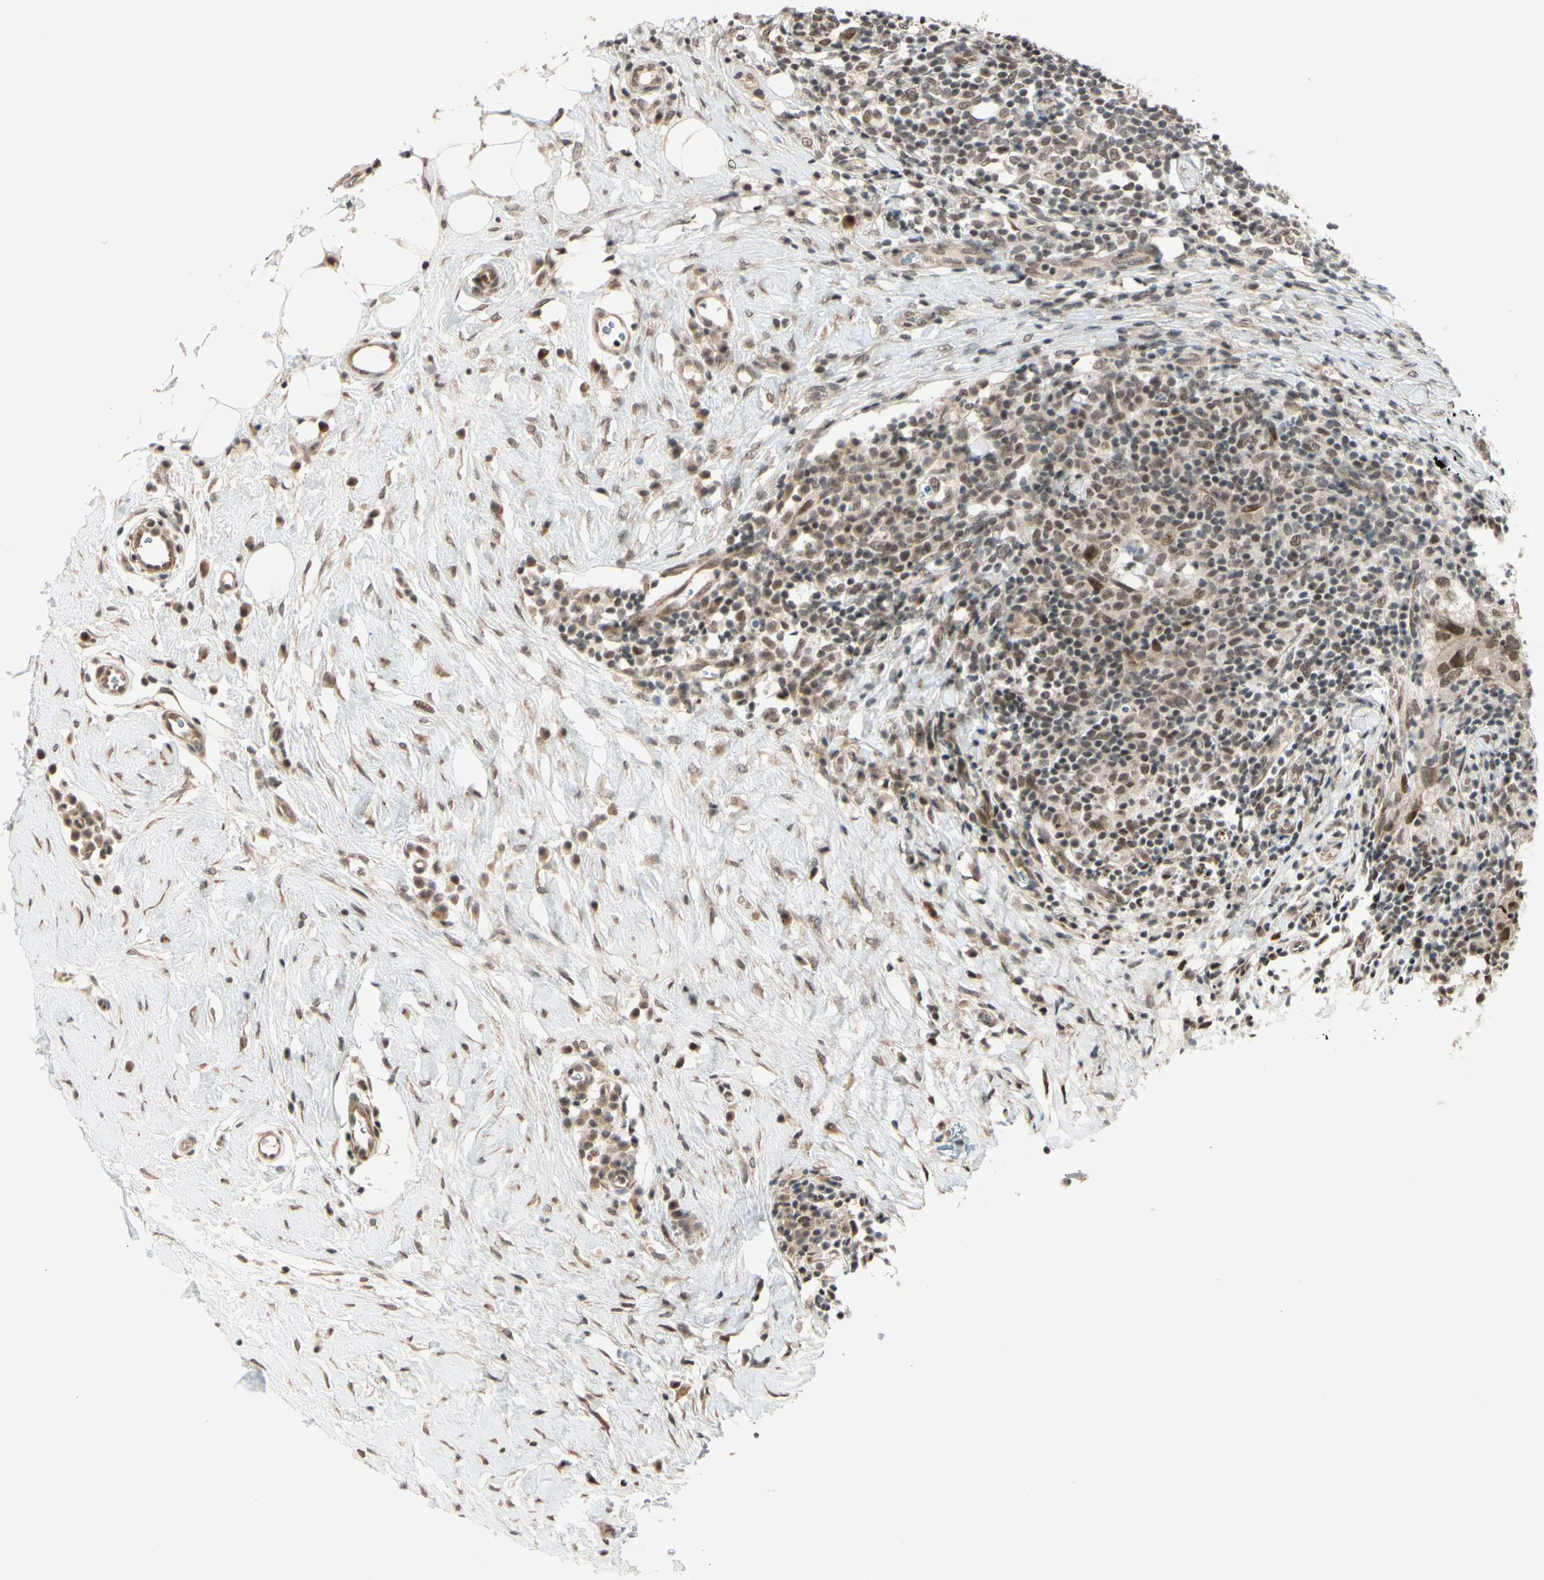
{"staining": {"intensity": "moderate", "quantity": ">75%", "location": "cytoplasmic/membranous,nuclear"}, "tissue": "breast cancer", "cell_type": "Tumor cells", "image_type": "cancer", "snomed": [{"axis": "morphology", "description": "Duct carcinoma"}, {"axis": "topography", "description": "Breast"}], "caption": "Immunohistochemistry (IHC) histopathology image of neoplastic tissue: breast invasive ductal carcinoma stained using immunohistochemistry demonstrates medium levels of moderate protein expression localized specifically in the cytoplasmic/membranous and nuclear of tumor cells, appearing as a cytoplasmic/membranous and nuclear brown color.", "gene": "BRMS1", "patient": {"sex": "female", "age": 37}}